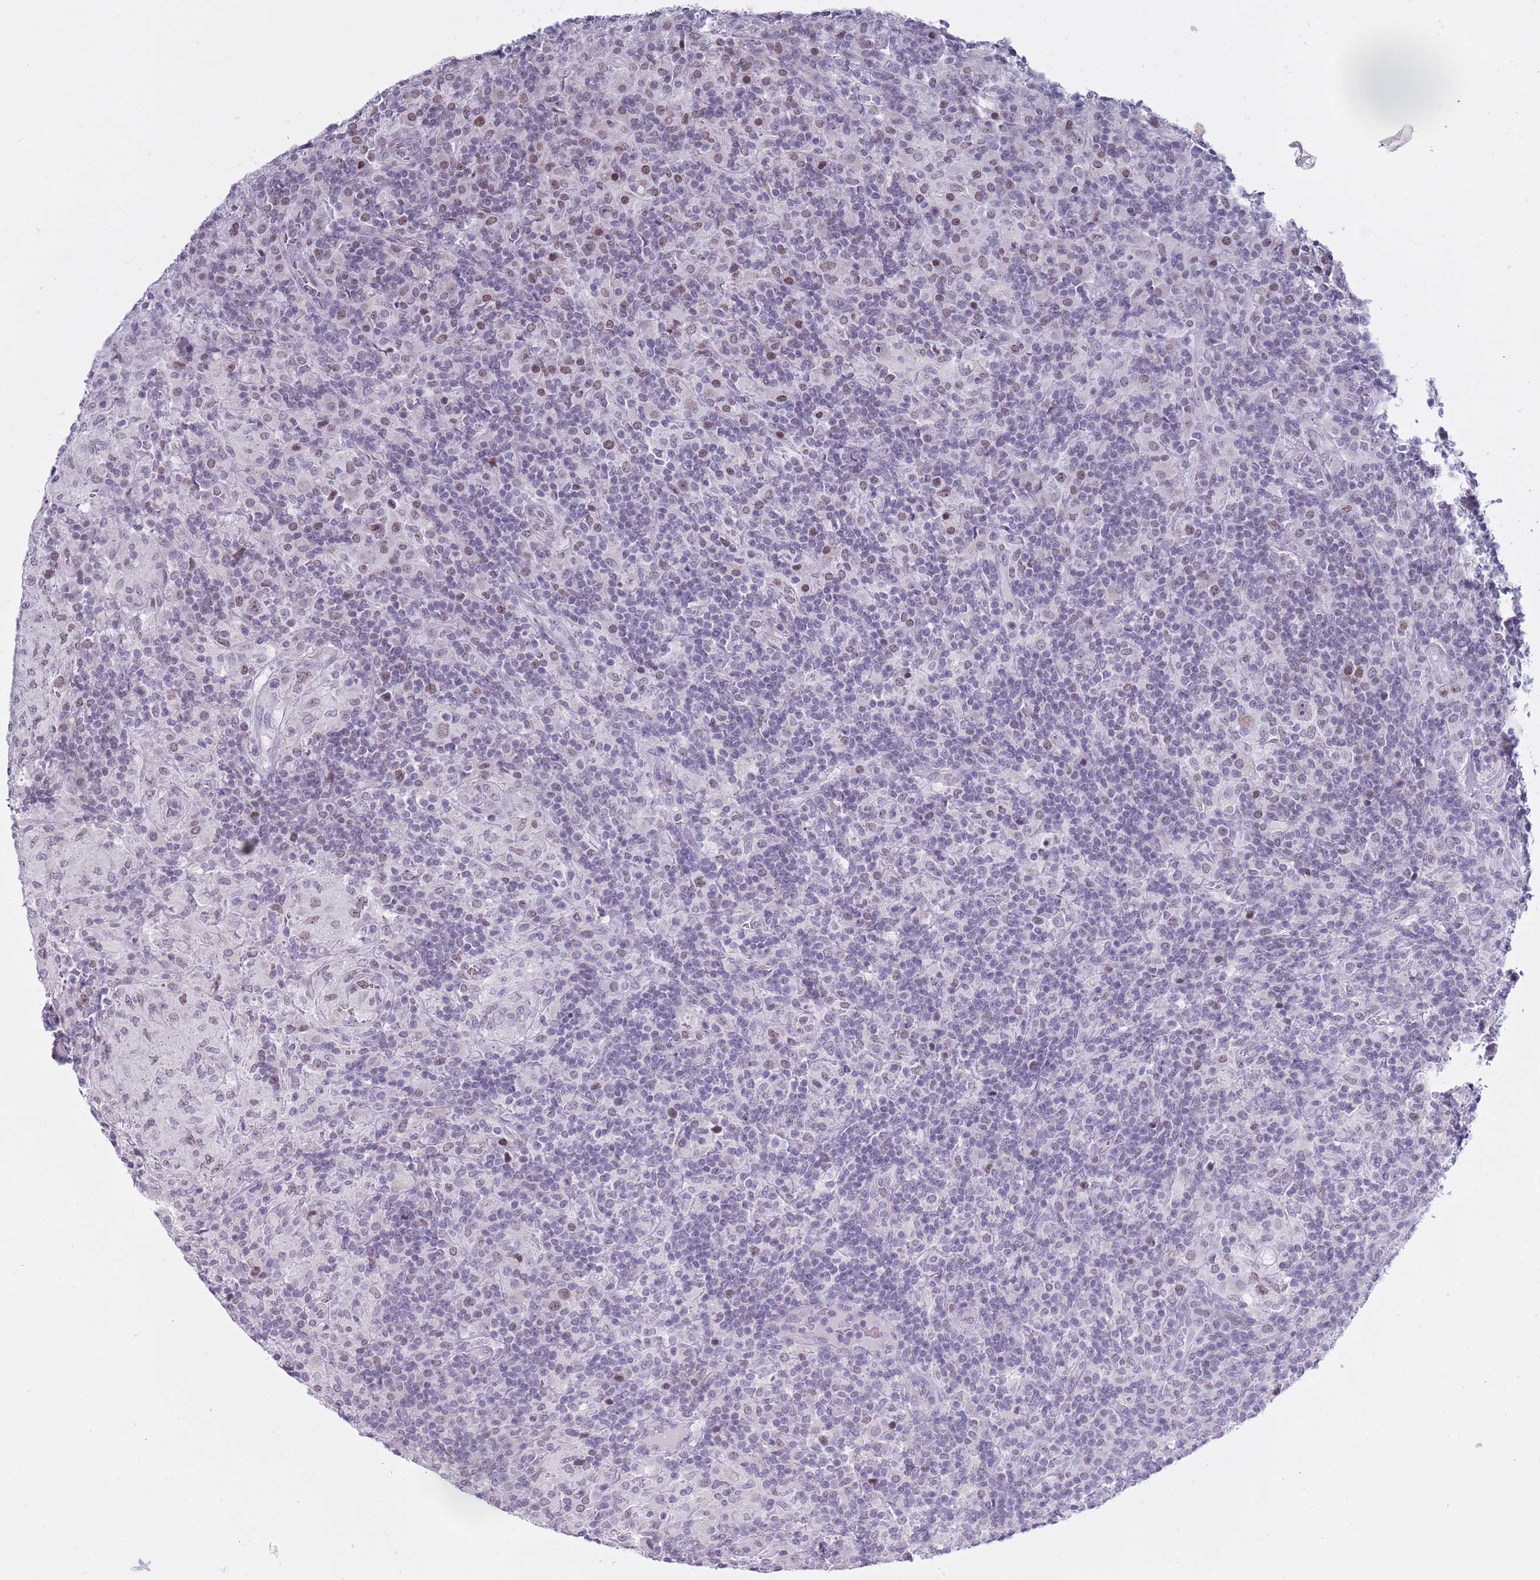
{"staining": {"intensity": "weak", "quantity": "25%-75%", "location": "nuclear"}, "tissue": "lymphoma", "cell_type": "Tumor cells", "image_type": "cancer", "snomed": [{"axis": "morphology", "description": "Hodgkin's disease, NOS"}, {"axis": "topography", "description": "Lymph node"}], "caption": "Protein staining reveals weak nuclear staining in about 25%-75% of tumor cells in Hodgkin's disease. Using DAB (brown) and hematoxylin (blue) stains, captured at high magnification using brightfield microscopy.", "gene": "ZKSCAN2", "patient": {"sex": "male", "age": 70}}